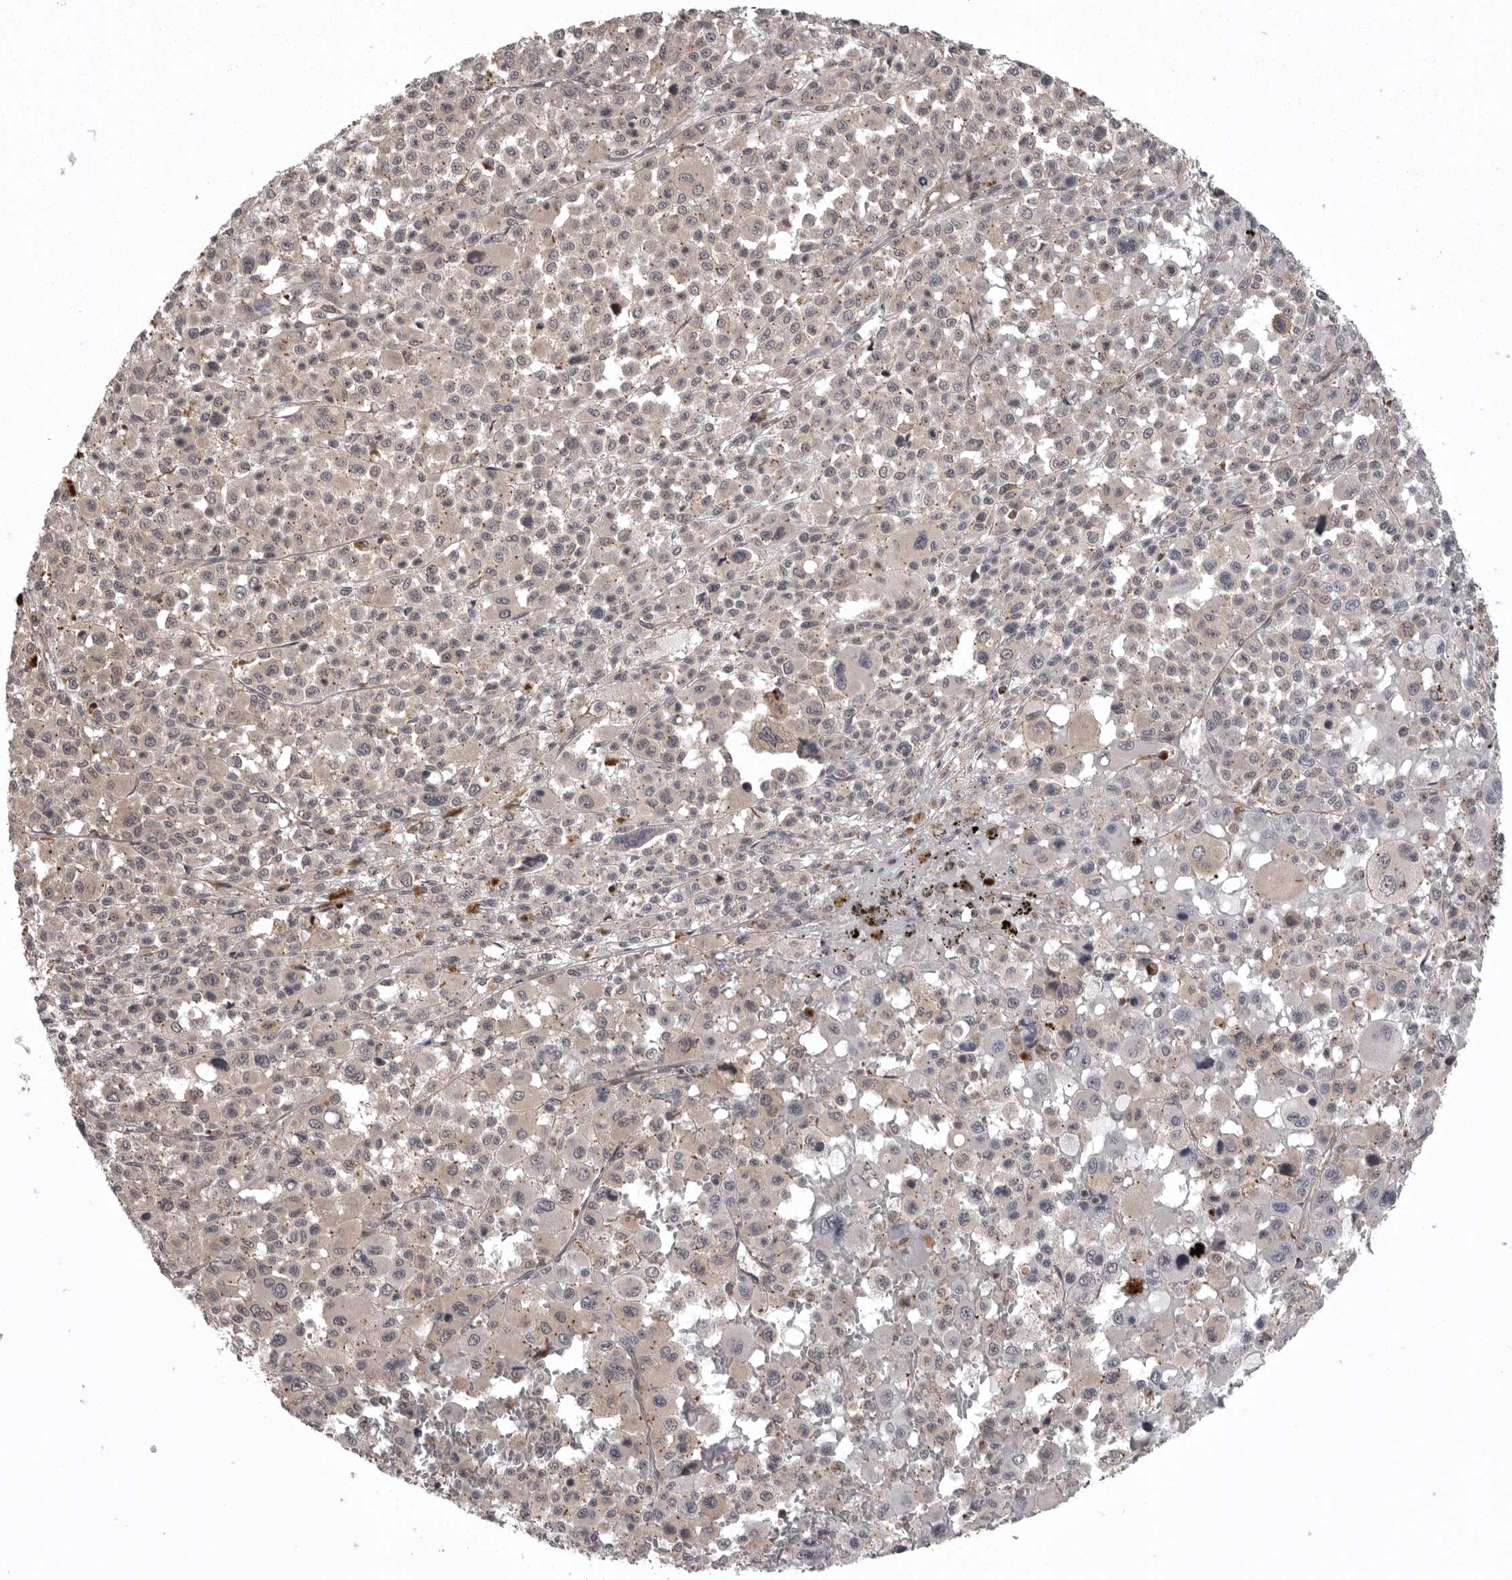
{"staining": {"intensity": "negative", "quantity": "none", "location": "none"}, "tissue": "melanoma", "cell_type": "Tumor cells", "image_type": "cancer", "snomed": [{"axis": "morphology", "description": "Malignant melanoma, Metastatic site"}, {"axis": "topography", "description": "Skin"}], "caption": "Histopathology image shows no significant protein staining in tumor cells of malignant melanoma (metastatic site).", "gene": "AOAH", "patient": {"sex": "female", "age": 74}}